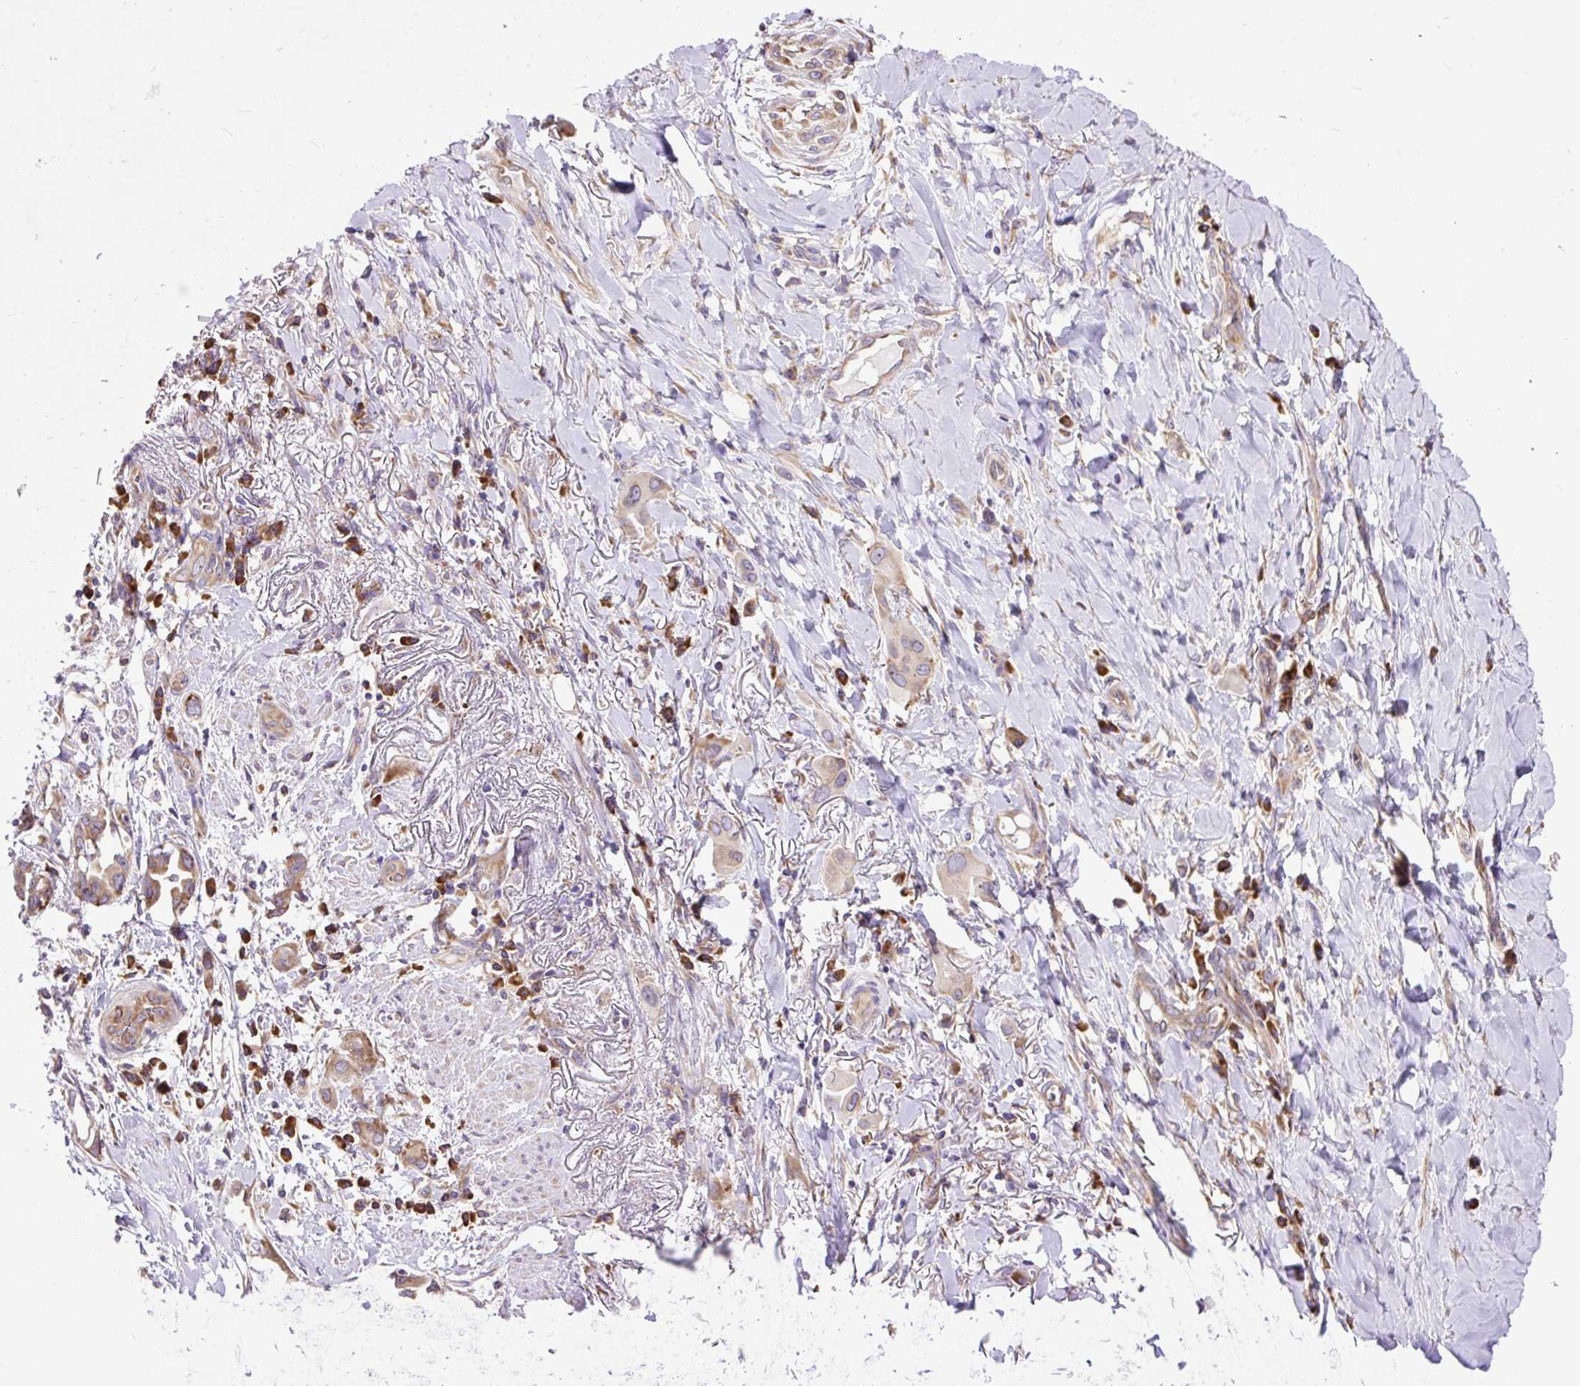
{"staining": {"intensity": "moderate", "quantity": "25%-75%", "location": "cytoplasmic/membranous"}, "tissue": "lung cancer", "cell_type": "Tumor cells", "image_type": "cancer", "snomed": [{"axis": "morphology", "description": "Adenocarcinoma, NOS"}, {"axis": "topography", "description": "Lung"}], "caption": "Immunohistochemistry (IHC) (DAB) staining of lung cancer (adenocarcinoma) reveals moderate cytoplasmic/membranous protein positivity in about 25%-75% of tumor cells.", "gene": "RPS5", "patient": {"sex": "male", "age": 76}}